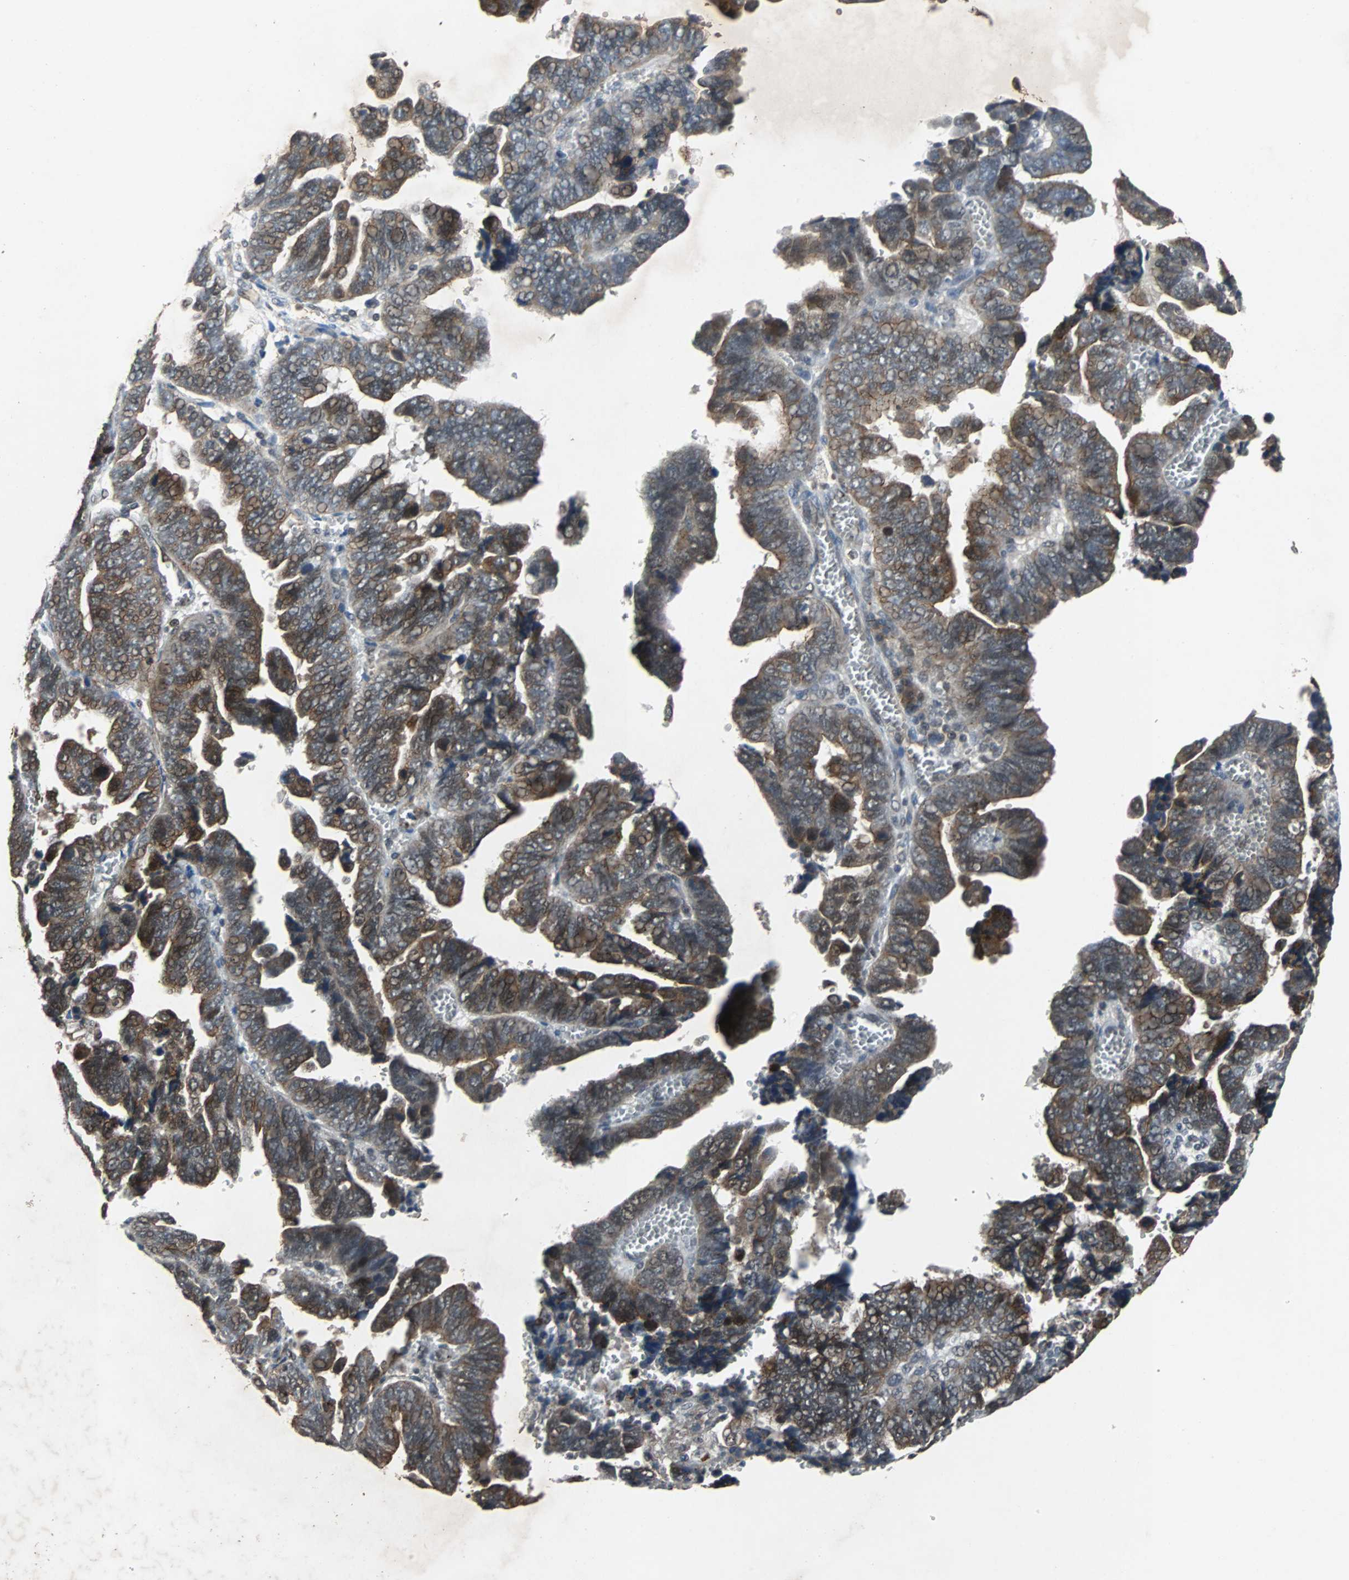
{"staining": {"intensity": "strong", "quantity": ">75%", "location": "cytoplasmic/membranous"}, "tissue": "endometrial cancer", "cell_type": "Tumor cells", "image_type": "cancer", "snomed": [{"axis": "morphology", "description": "Adenocarcinoma, NOS"}, {"axis": "topography", "description": "Endometrium"}], "caption": "Immunohistochemistry (IHC) (DAB) staining of endometrial cancer exhibits strong cytoplasmic/membranous protein positivity in approximately >75% of tumor cells.", "gene": "LSR", "patient": {"sex": "female", "age": 75}}